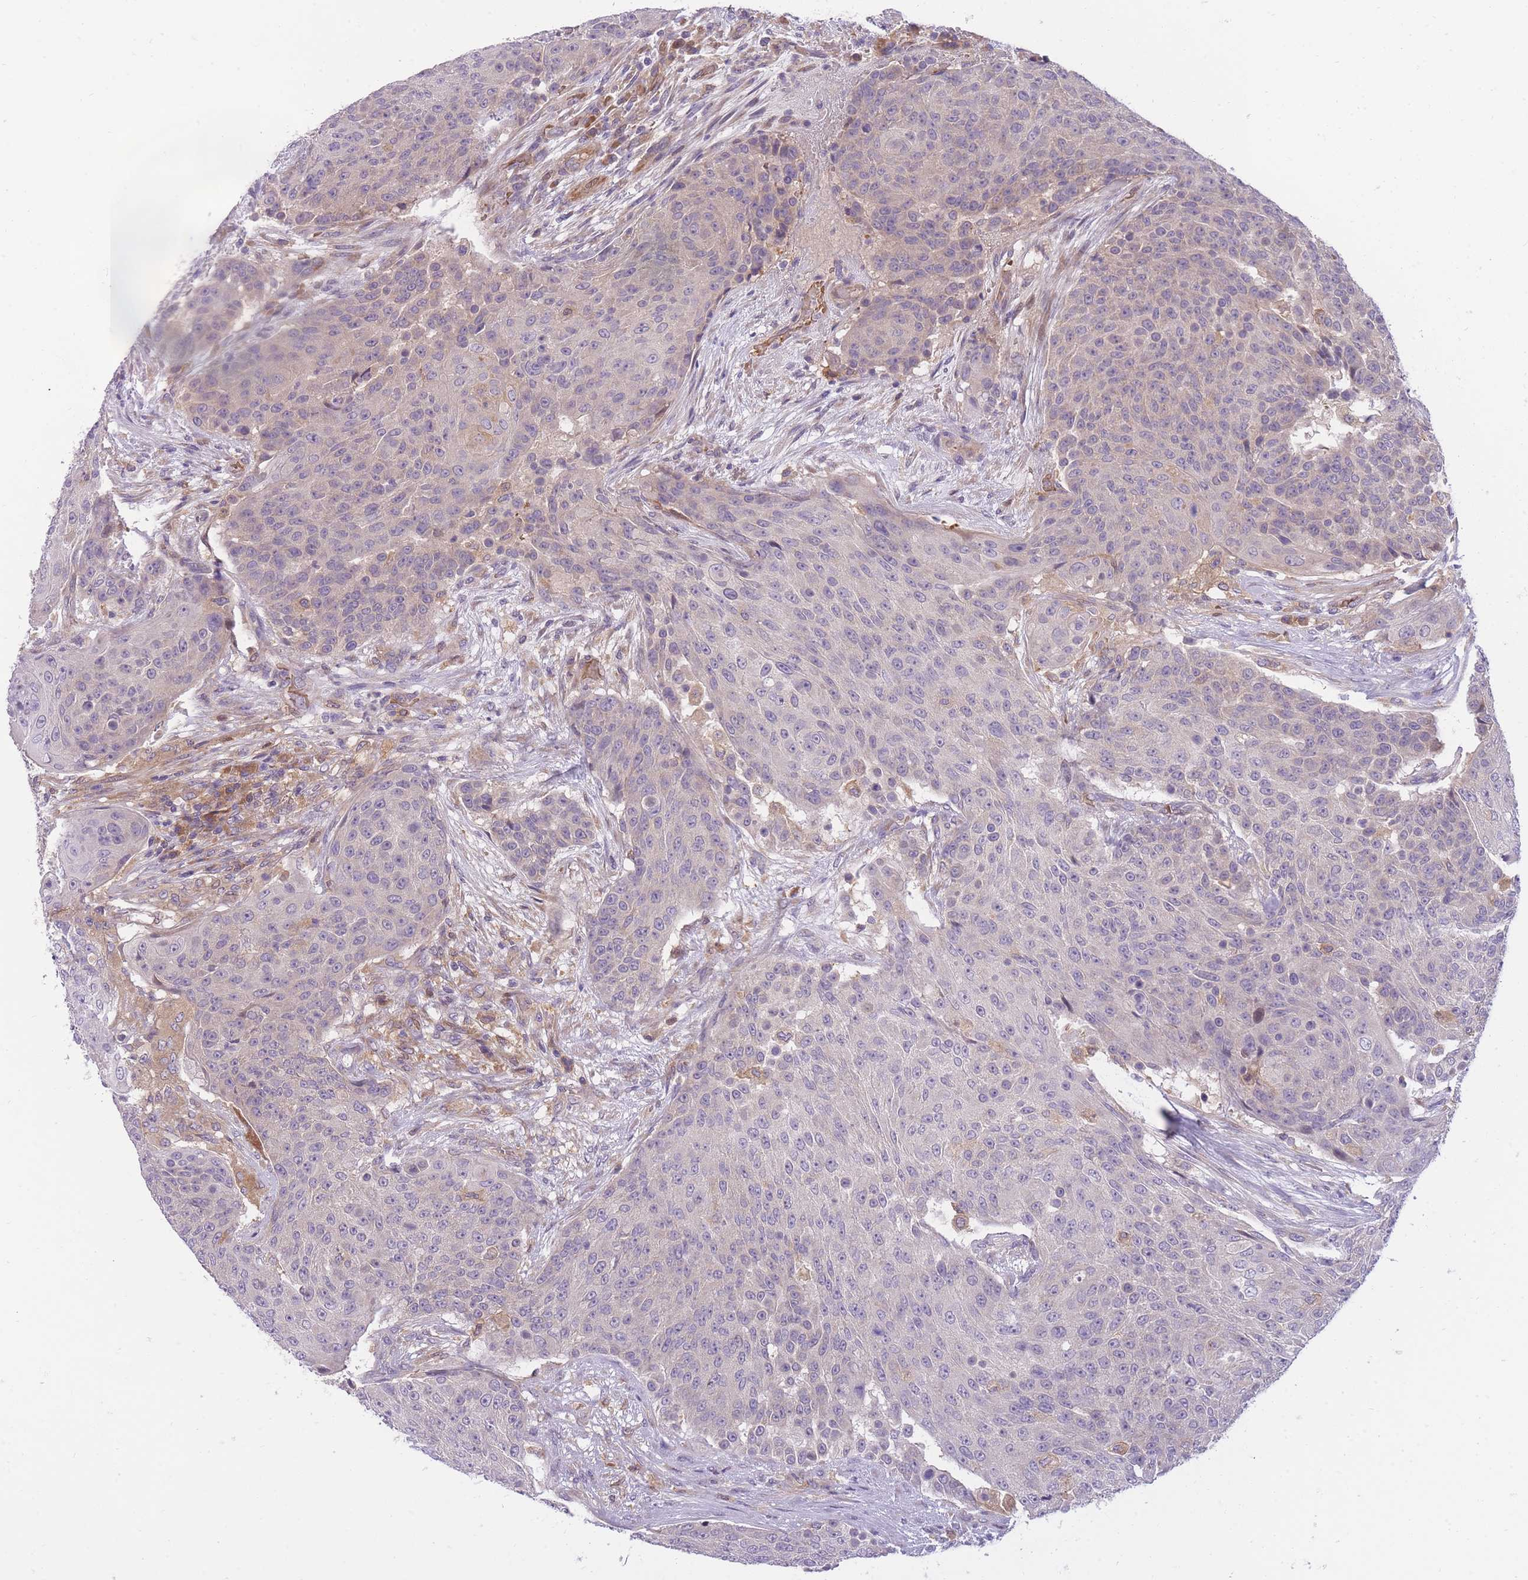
{"staining": {"intensity": "negative", "quantity": "none", "location": "none"}, "tissue": "urothelial cancer", "cell_type": "Tumor cells", "image_type": "cancer", "snomed": [{"axis": "morphology", "description": "Urothelial carcinoma, High grade"}, {"axis": "topography", "description": "Urinary bladder"}], "caption": "The histopathology image shows no significant expression in tumor cells of high-grade urothelial carcinoma. The staining is performed using DAB (3,3'-diaminobenzidine) brown chromogen with nuclei counter-stained in using hematoxylin.", "gene": "CRYGN", "patient": {"sex": "female", "age": 63}}